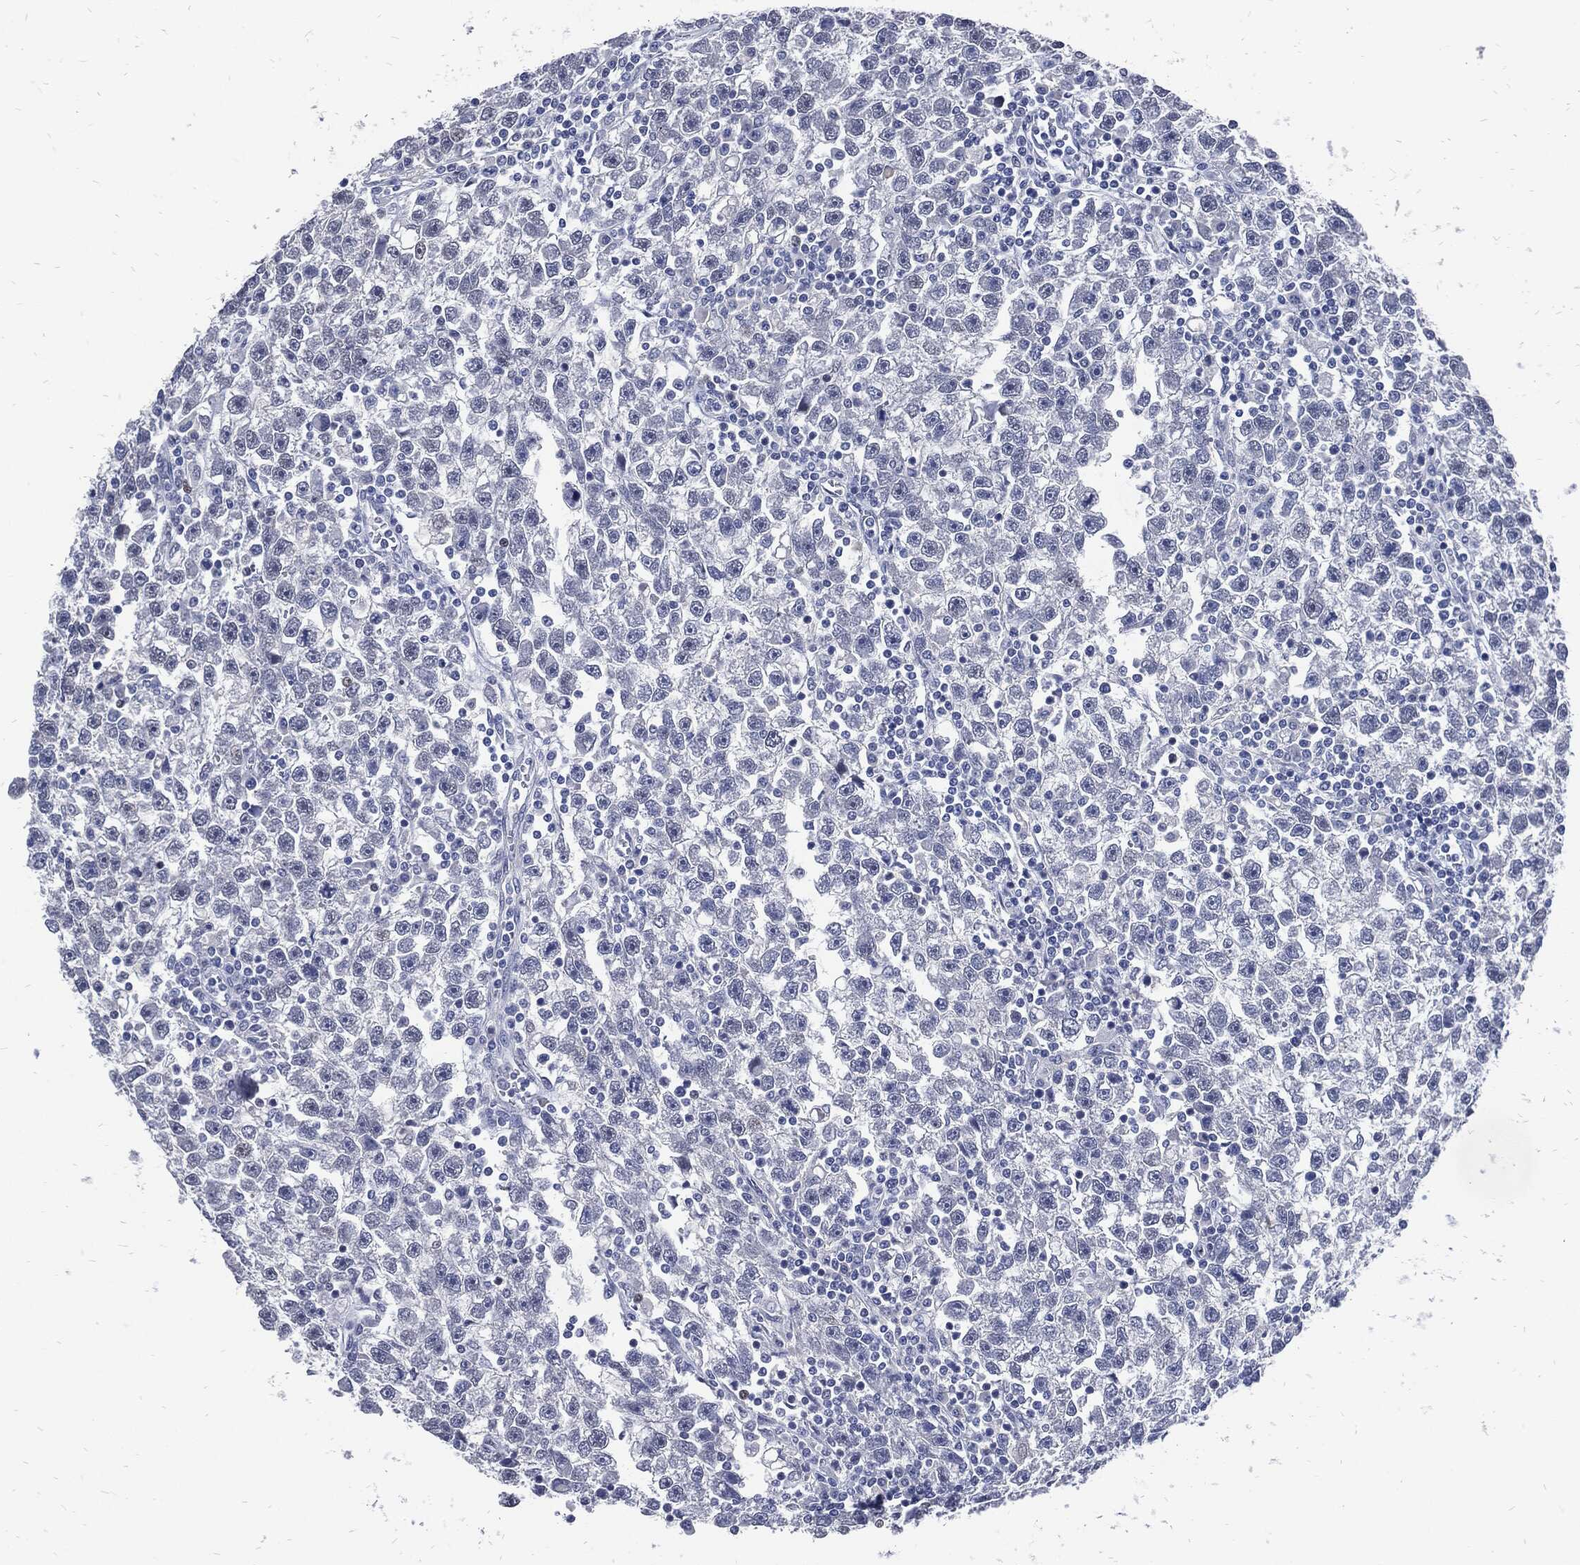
{"staining": {"intensity": "negative", "quantity": "none", "location": "none"}, "tissue": "testis cancer", "cell_type": "Tumor cells", "image_type": "cancer", "snomed": [{"axis": "morphology", "description": "Seminoma, NOS"}, {"axis": "topography", "description": "Testis"}], "caption": "The IHC micrograph has no significant expression in tumor cells of testis seminoma tissue. The staining was performed using DAB (3,3'-diaminobenzidine) to visualize the protein expression in brown, while the nuclei were stained in blue with hematoxylin (Magnification: 20x).", "gene": "JUN", "patient": {"sex": "male", "age": 47}}